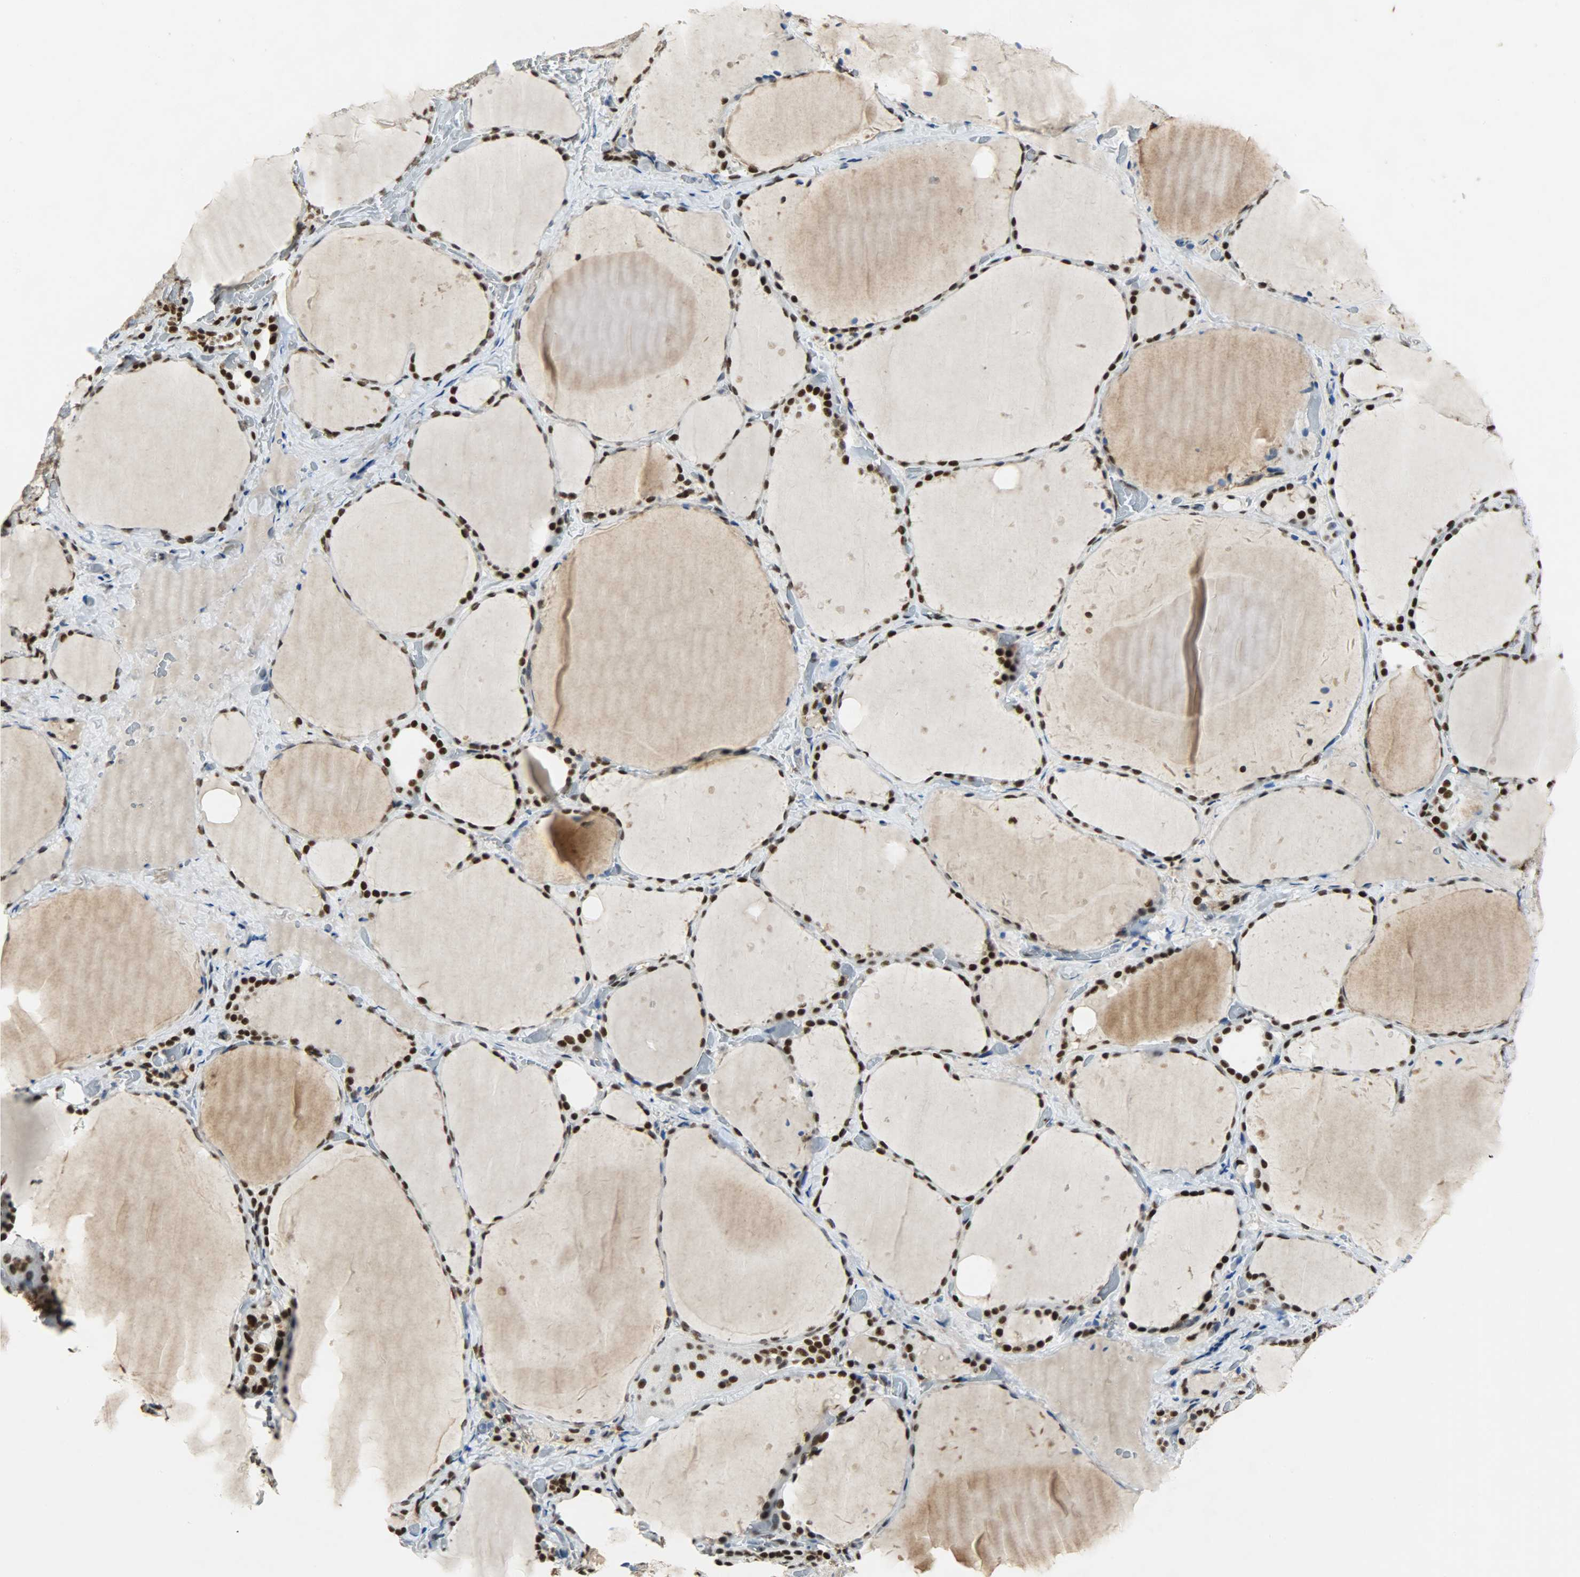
{"staining": {"intensity": "strong", "quantity": ">75%", "location": "nuclear"}, "tissue": "thyroid gland", "cell_type": "Glandular cells", "image_type": "normal", "snomed": [{"axis": "morphology", "description": "Normal tissue, NOS"}, {"axis": "topography", "description": "Thyroid gland"}], "caption": "Thyroid gland stained with DAB IHC exhibits high levels of strong nuclear expression in about >75% of glandular cells.", "gene": "SSB", "patient": {"sex": "female", "age": 22}}